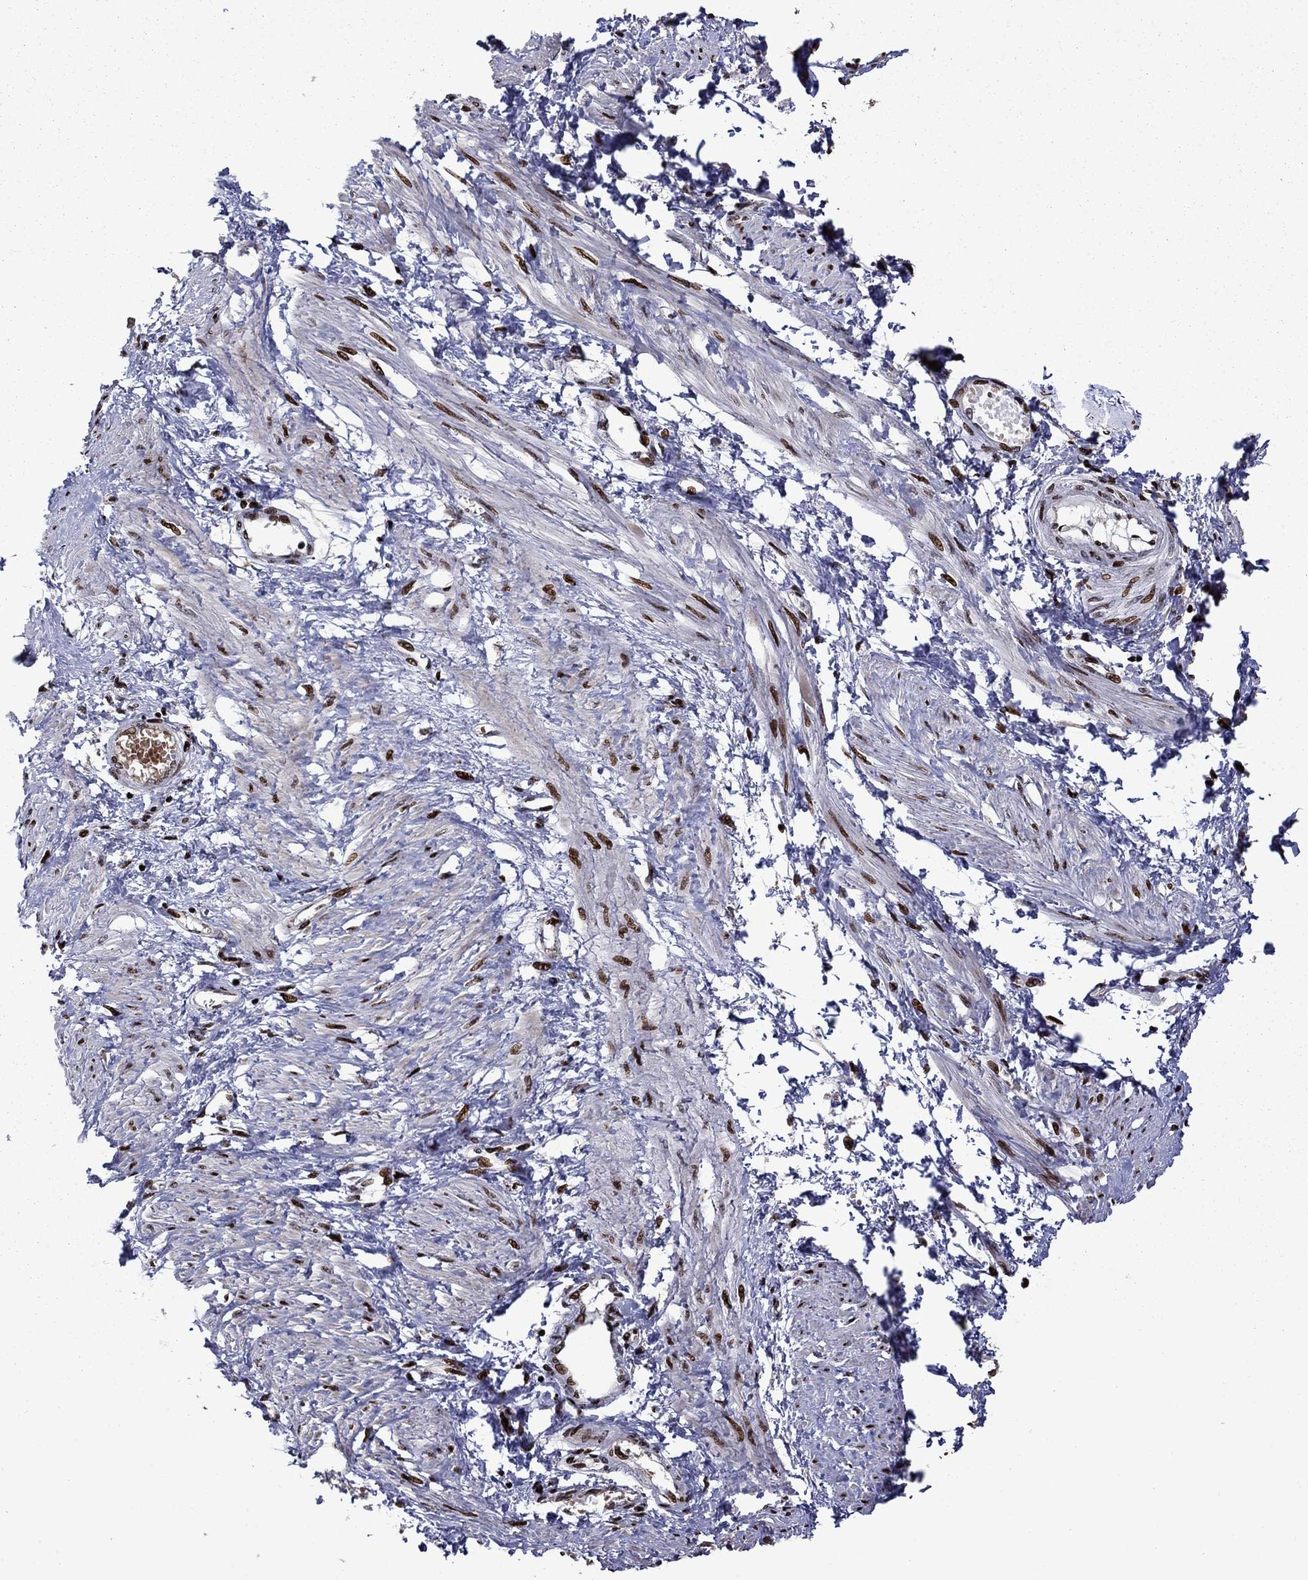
{"staining": {"intensity": "strong", "quantity": "25%-75%", "location": "nuclear"}, "tissue": "smooth muscle", "cell_type": "Smooth muscle cells", "image_type": "normal", "snomed": [{"axis": "morphology", "description": "Normal tissue, NOS"}, {"axis": "topography", "description": "Smooth muscle"}, {"axis": "topography", "description": "Uterus"}], "caption": "A high amount of strong nuclear expression is present in about 25%-75% of smooth muscle cells in benign smooth muscle.", "gene": "LIMK1", "patient": {"sex": "female", "age": 39}}